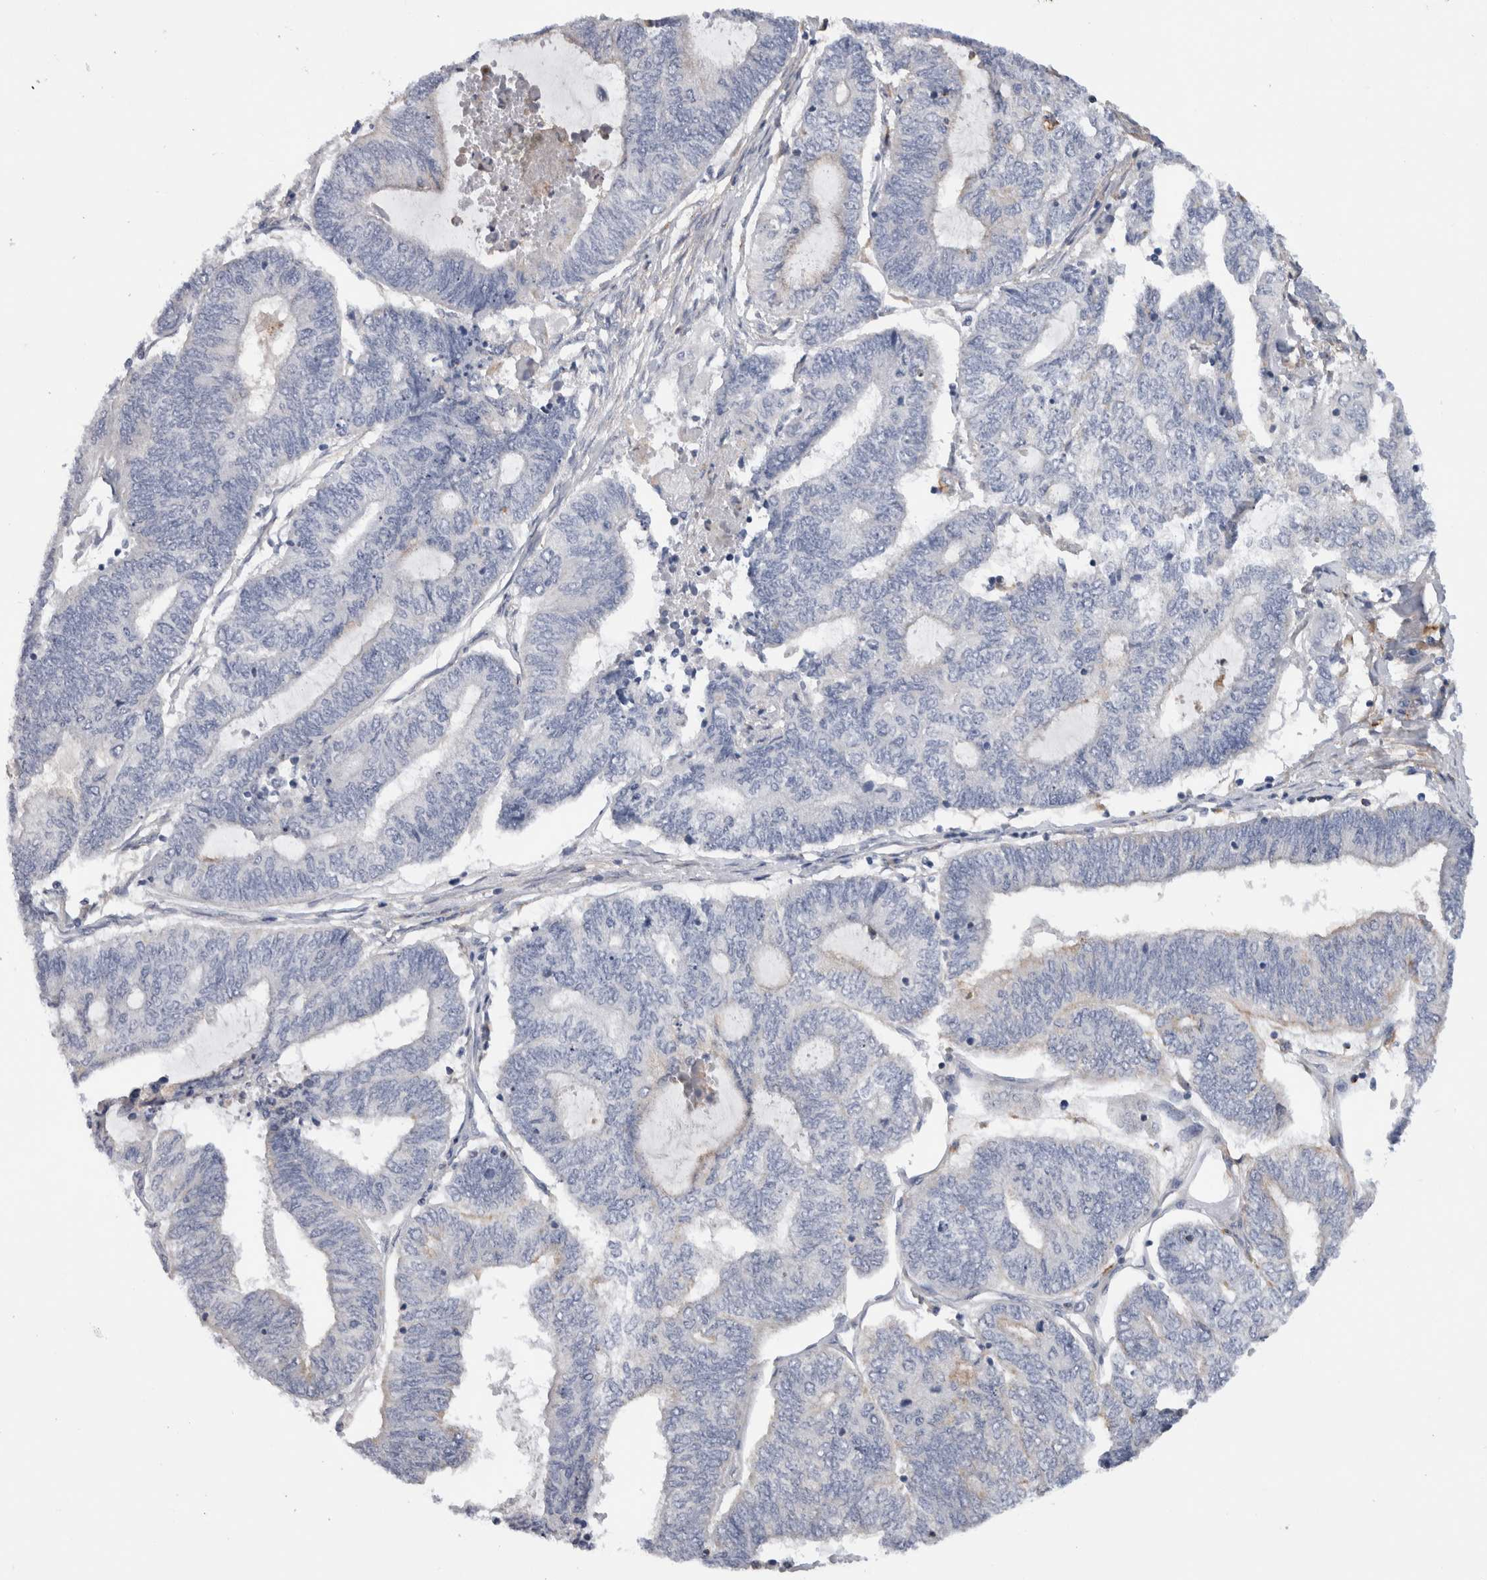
{"staining": {"intensity": "negative", "quantity": "none", "location": "none"}, "tissue": "endometrial cancer", "cell_type": "Tumor cells", "image_type": "cancer", "snomed": [{"axis": "morphology", "description": "Adenocarcinoma, NOS"}, {"axis": "topography", "description": "Uterus"}, {"axis": "topography", "description": "Endometrium"}], "caption": "Immunohistochemistry (IHC) of human endometrial cancer (adenocarcinoma) reveals no staining in tumor cells.", "gene": "CD63", "patient": {"sex": "female", "age": 70}}